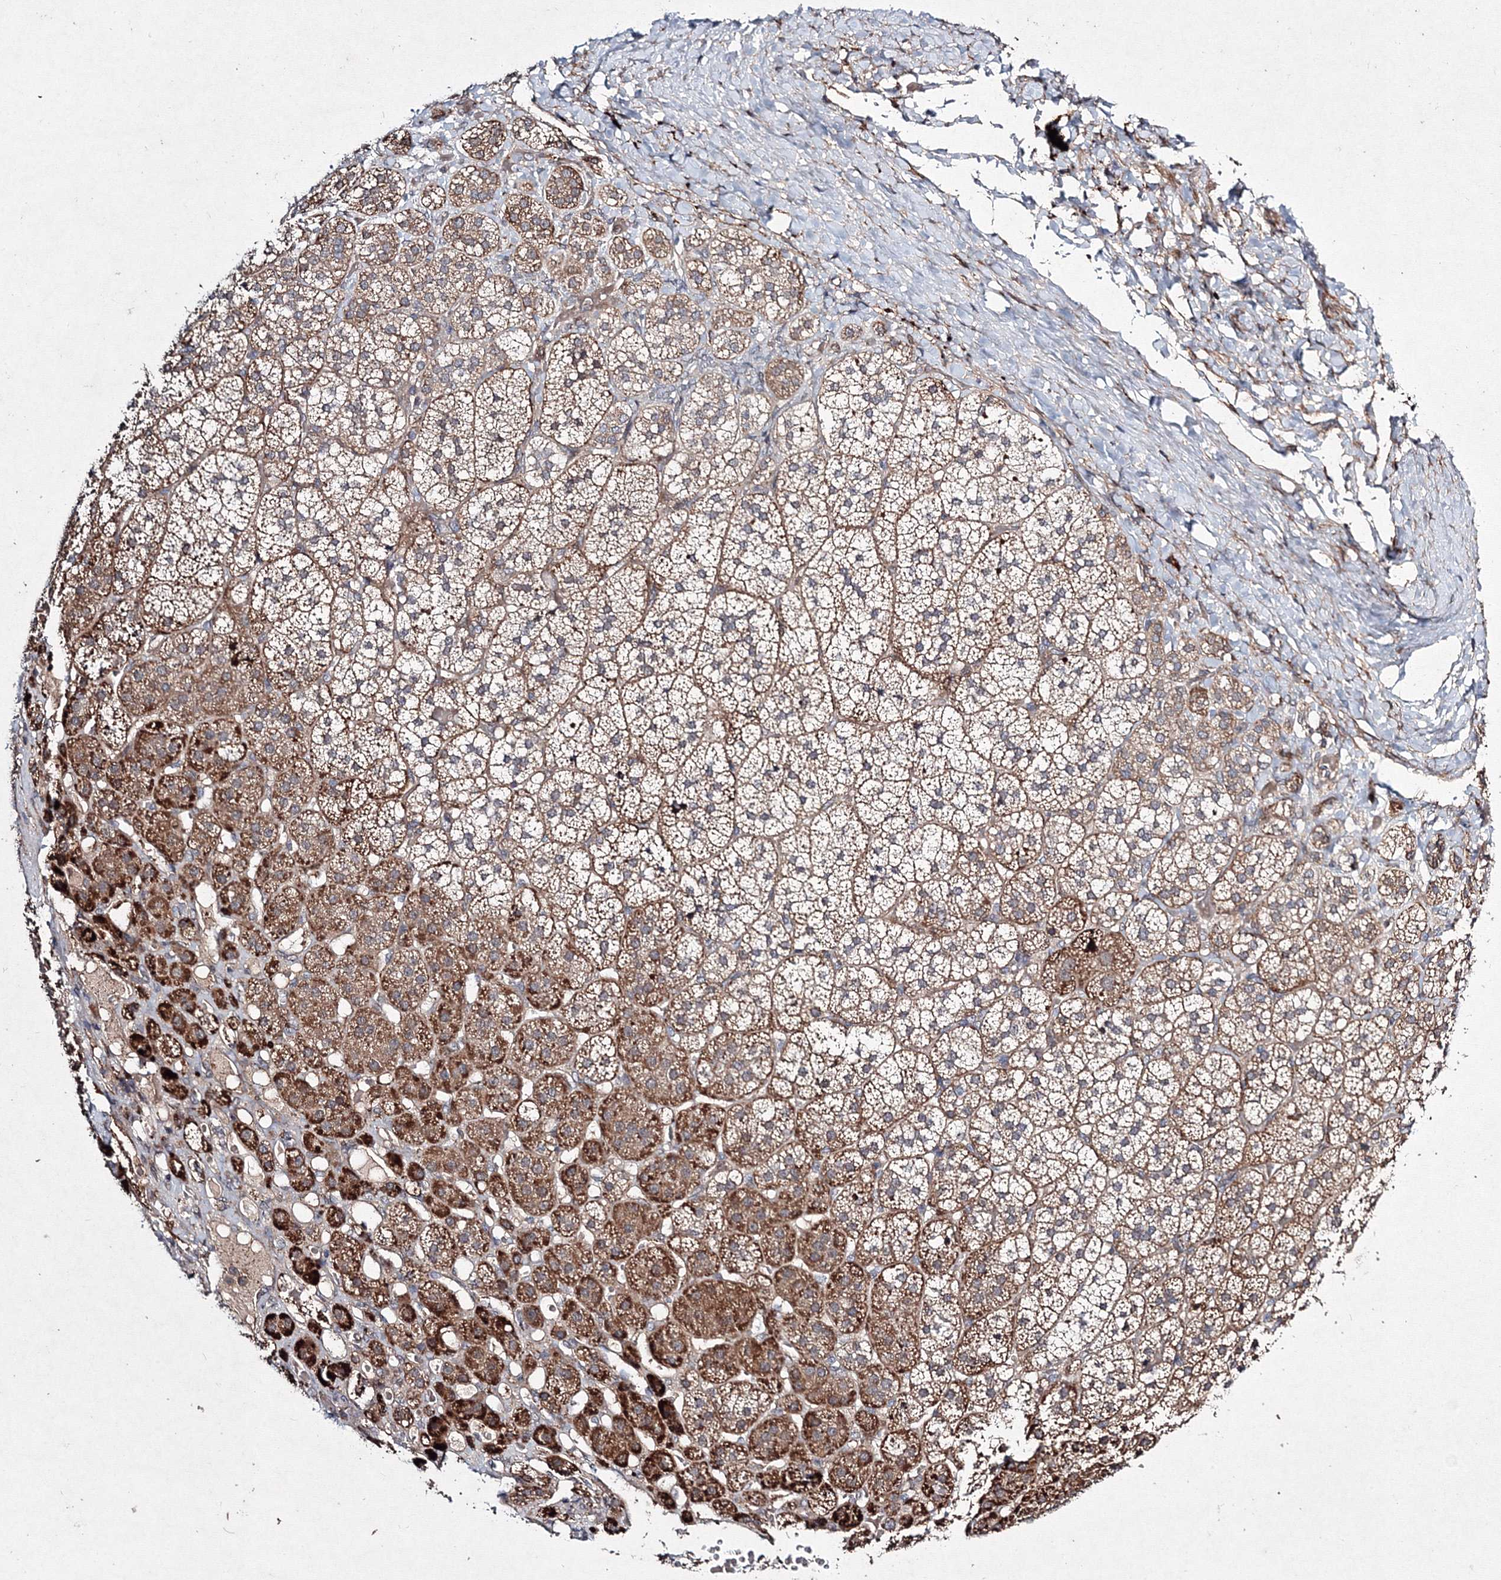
{"staining": {"intensity": "strong", "quantity": ">75%", "location": "cytoplasmic/membranous"}, "tissue": "adrenal gland", "cell_type": "Glandular cells", "image_type": "normal", "snomed": [{"axis": "morphology", "description": "Normal tissue, NOS"}, {"axis": "topography", "description": "Adrenal gland"}], "caption": "Immunohistochemical staining of benign human adrenal gland shows >75% levels of strong cytoplasmic/membranous protein positivity in approximately >75% of glandular cells. Immunohistochemistry (ihc) stains the protein of interest in brown and the nuclei are stained blue.", "gene": "RANBP3L", "patient": {"sex": "female", "age": 44}}